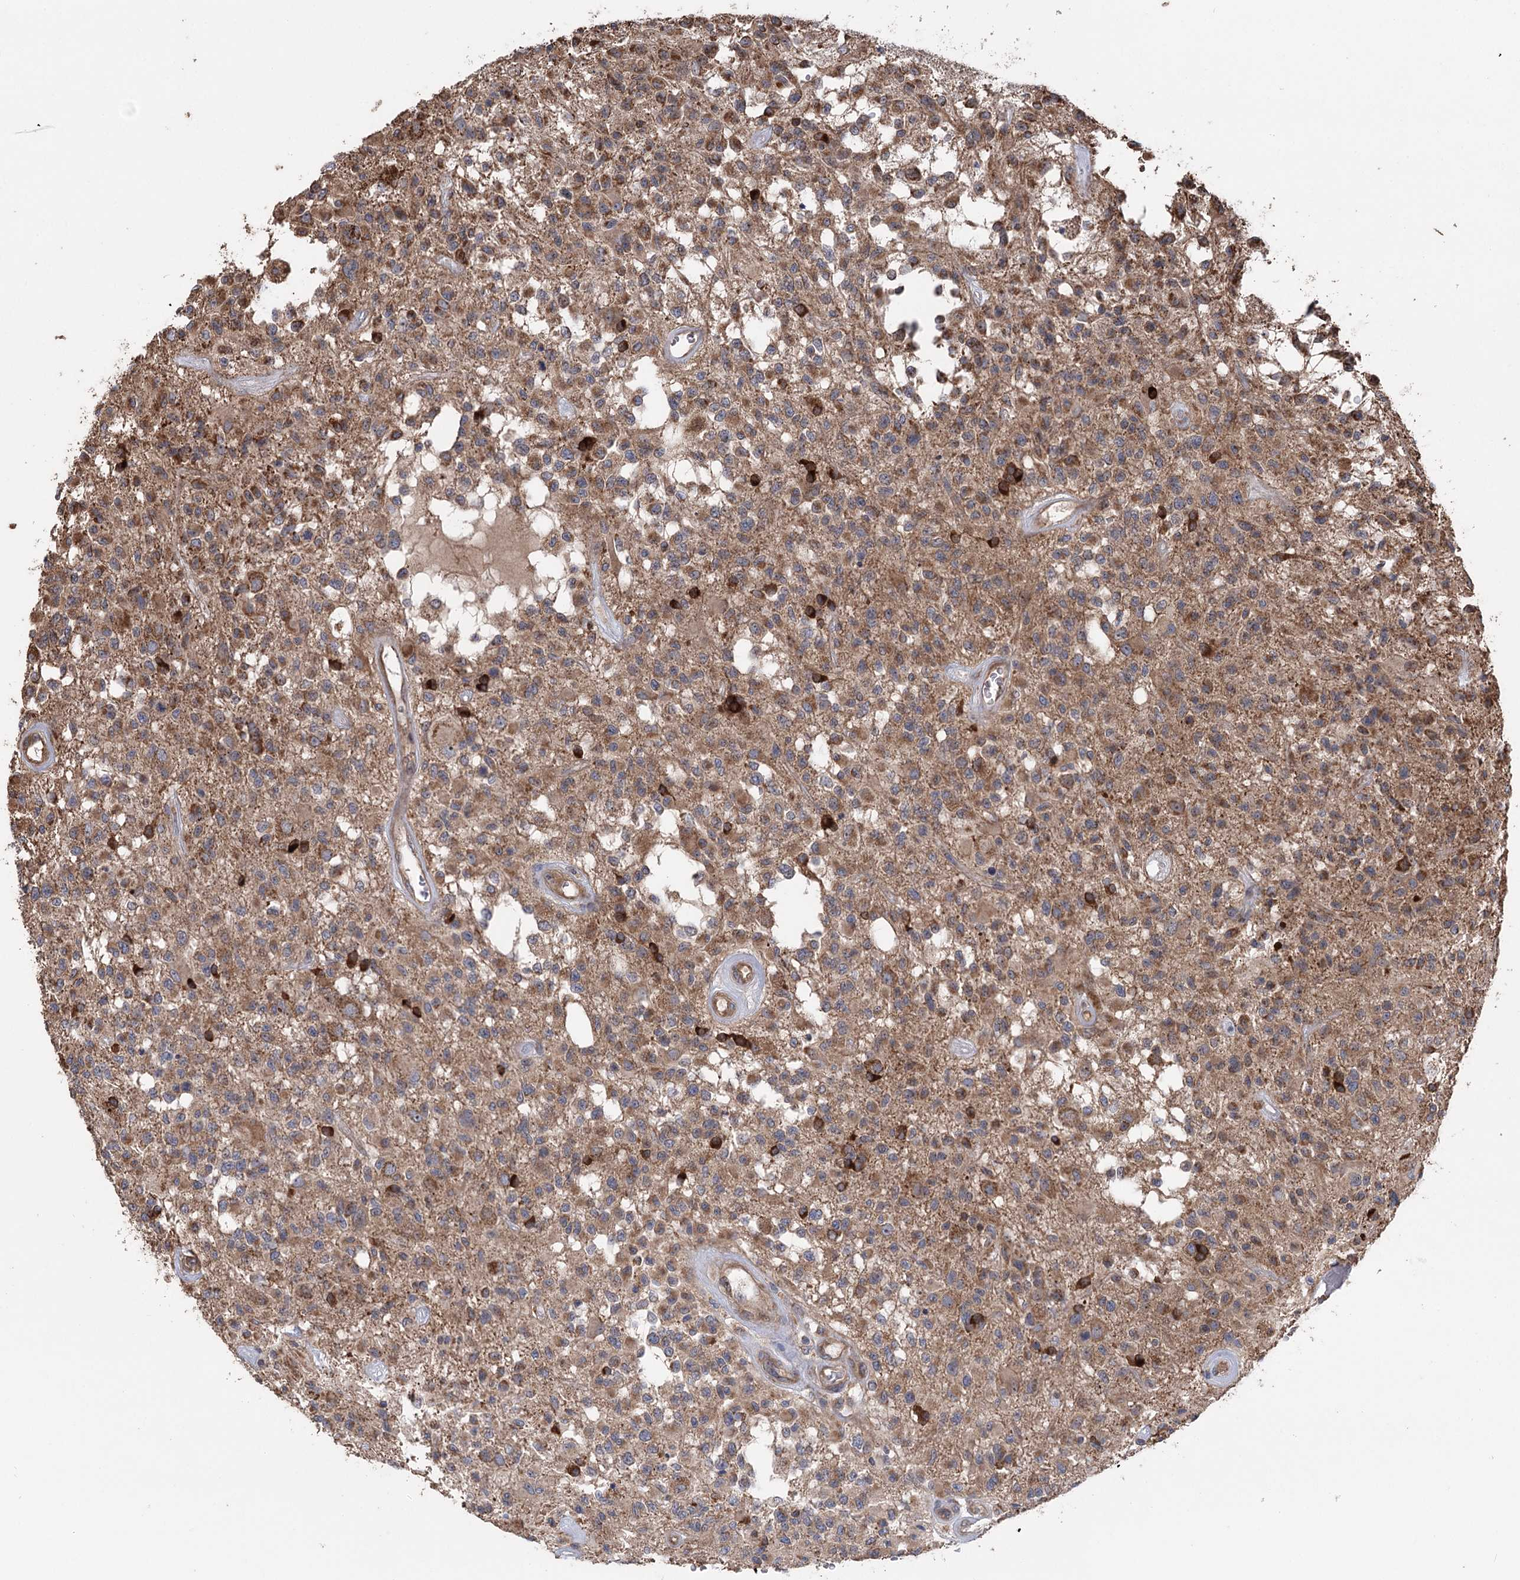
{"staining": {"intensity": "moderate", "quantity": ">75%", "location": "cytoplasmic/membranous"}, "tissue": "glioma", "cell_type": "Tumor cells", "image_type": "cancer", "snomed": [{"axis": "morphology", "description": "Glioma, malignant, High grade"}, {"axis": "morphology", "description": "Glioblastoma, NOS"}, {"axis": "topography", "description": "Brain"}], "caption": "Immunohistochemical staining of human glioma demonstrates medium levels of moderate cytoplasmic/membranous positivity in approximately >75% of tumor cells.", "gene": "RWDD4", "patient": {"sex": "male", "age": 60}}